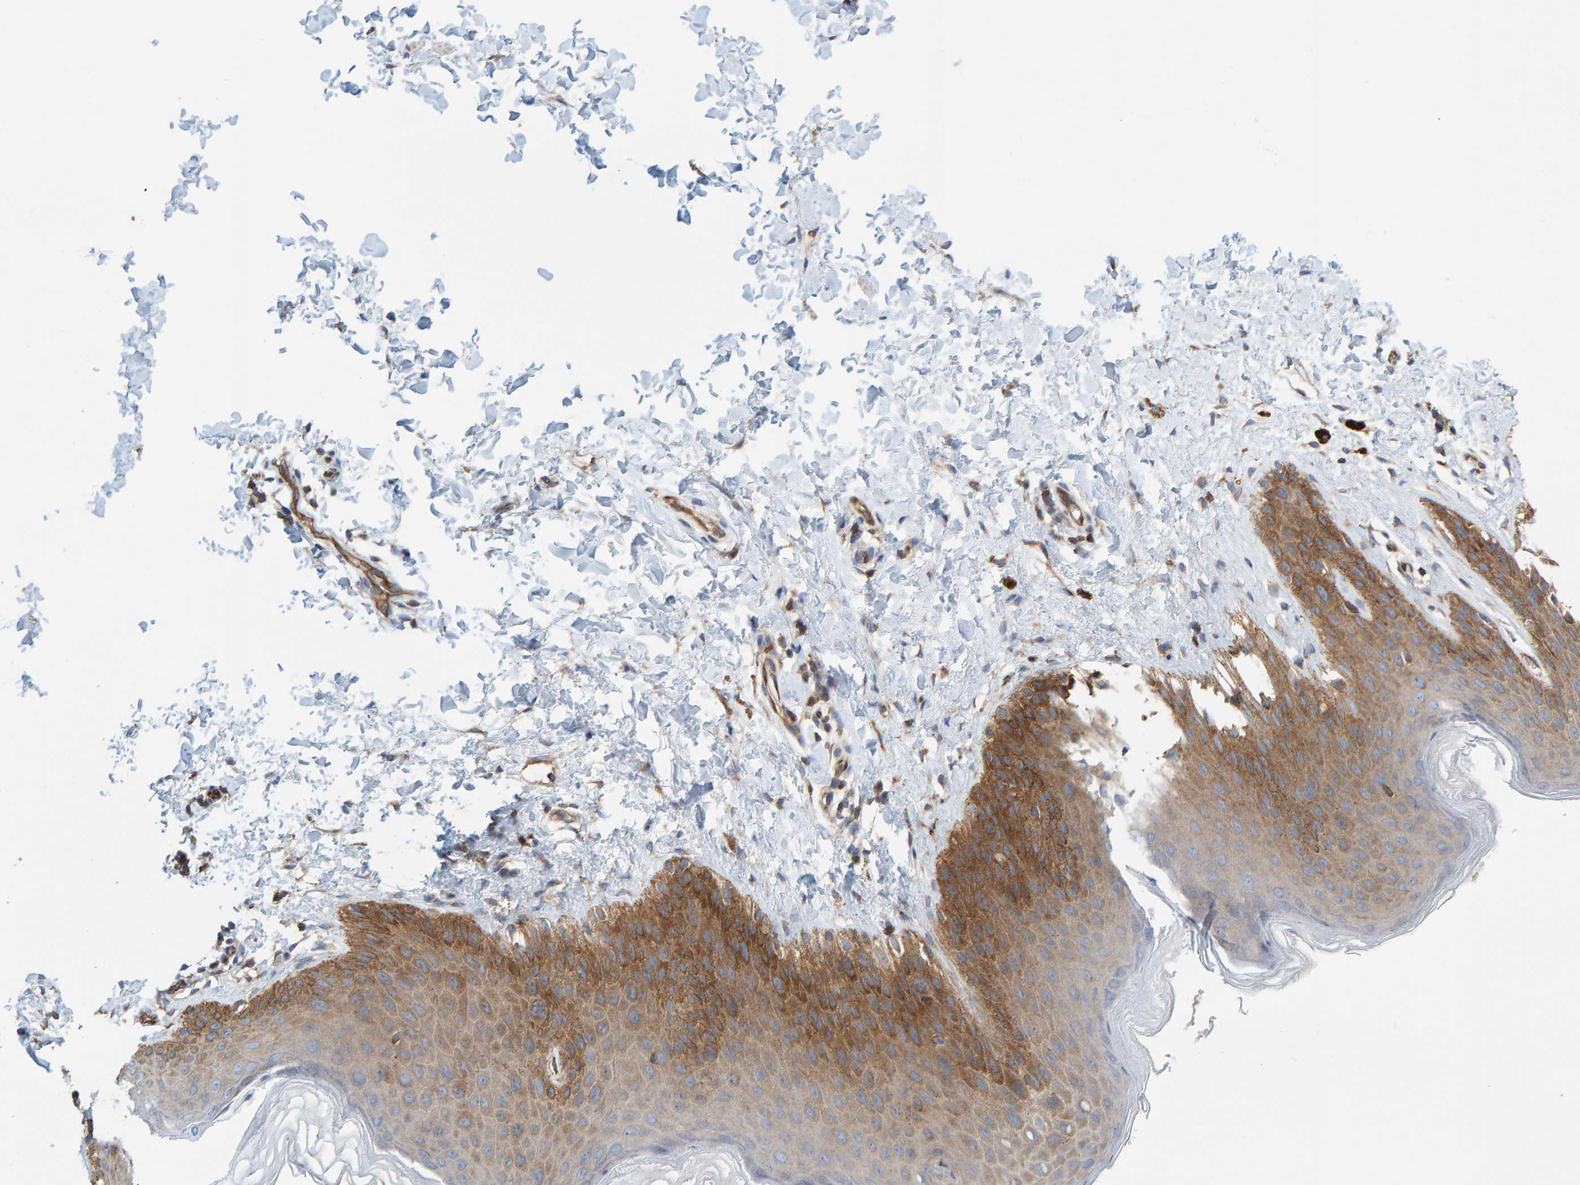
{"staining": {"intensity": "moderate", "quantity": "25%-75%", "location": "cytoplasmic/membranous"}, "tissue": "skin", "cell_type": "Epidermal cells", "image_type": "normal", "snomed": [{"axis": "morphology", "description": "Normal tissue, NOS"}, {"axis": "topography", "description": "Anal"}, {"axis": "topography", "description": "Peripheral nerve tissue"}], "caption": "The image exhibits a brown stain indicating the presence of a protein in the cytoplasmic/membranous of epidermal cells in skin. Using DAB (3,3'-diaminobenzidine) (brown) and hematoxylin (blue) stains, captured at high magnification using brightfield microscopy.", "gene": "PRKD2", "patient": {"sex": "male", "age": 44}}